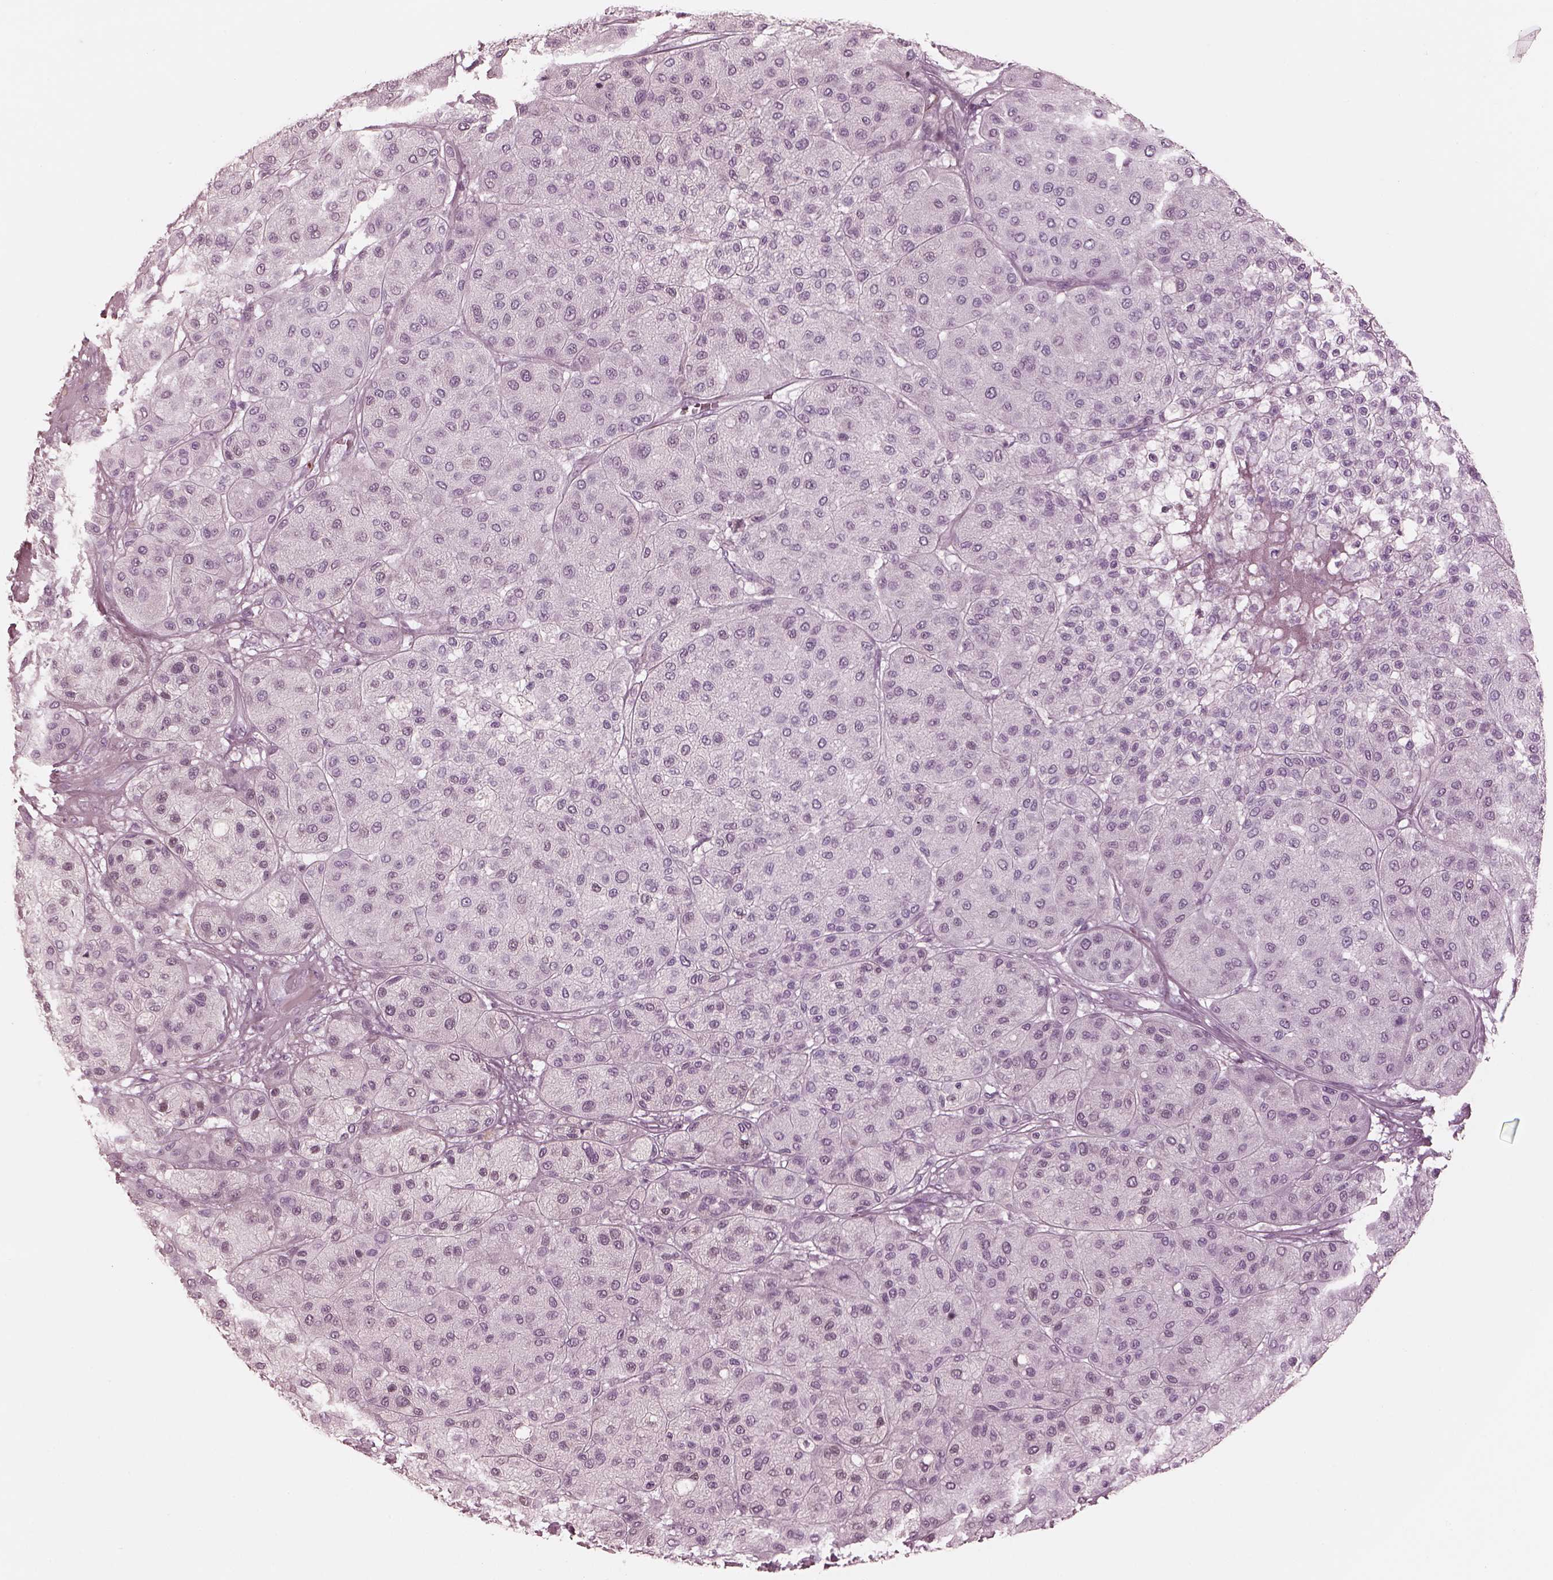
{"staining": {"intensity": "negative", "quantity": "none", "location": "none"}, "tissue": "melanoma", "cell_type": "Tumor cells", "image_type": "cancer", "snomed": [{"axis": "morphology", "description": "Malignant melanoma, Metastatic site"}, {"axis": "topography", "description": "Smooth muscle"}], "caption": "Human melanoma stained for a protein using immunohistochemistry exhibits no expression in tumor cells.", "gene": "OPN4", "patient": {"sex": "male", "age": 41}}